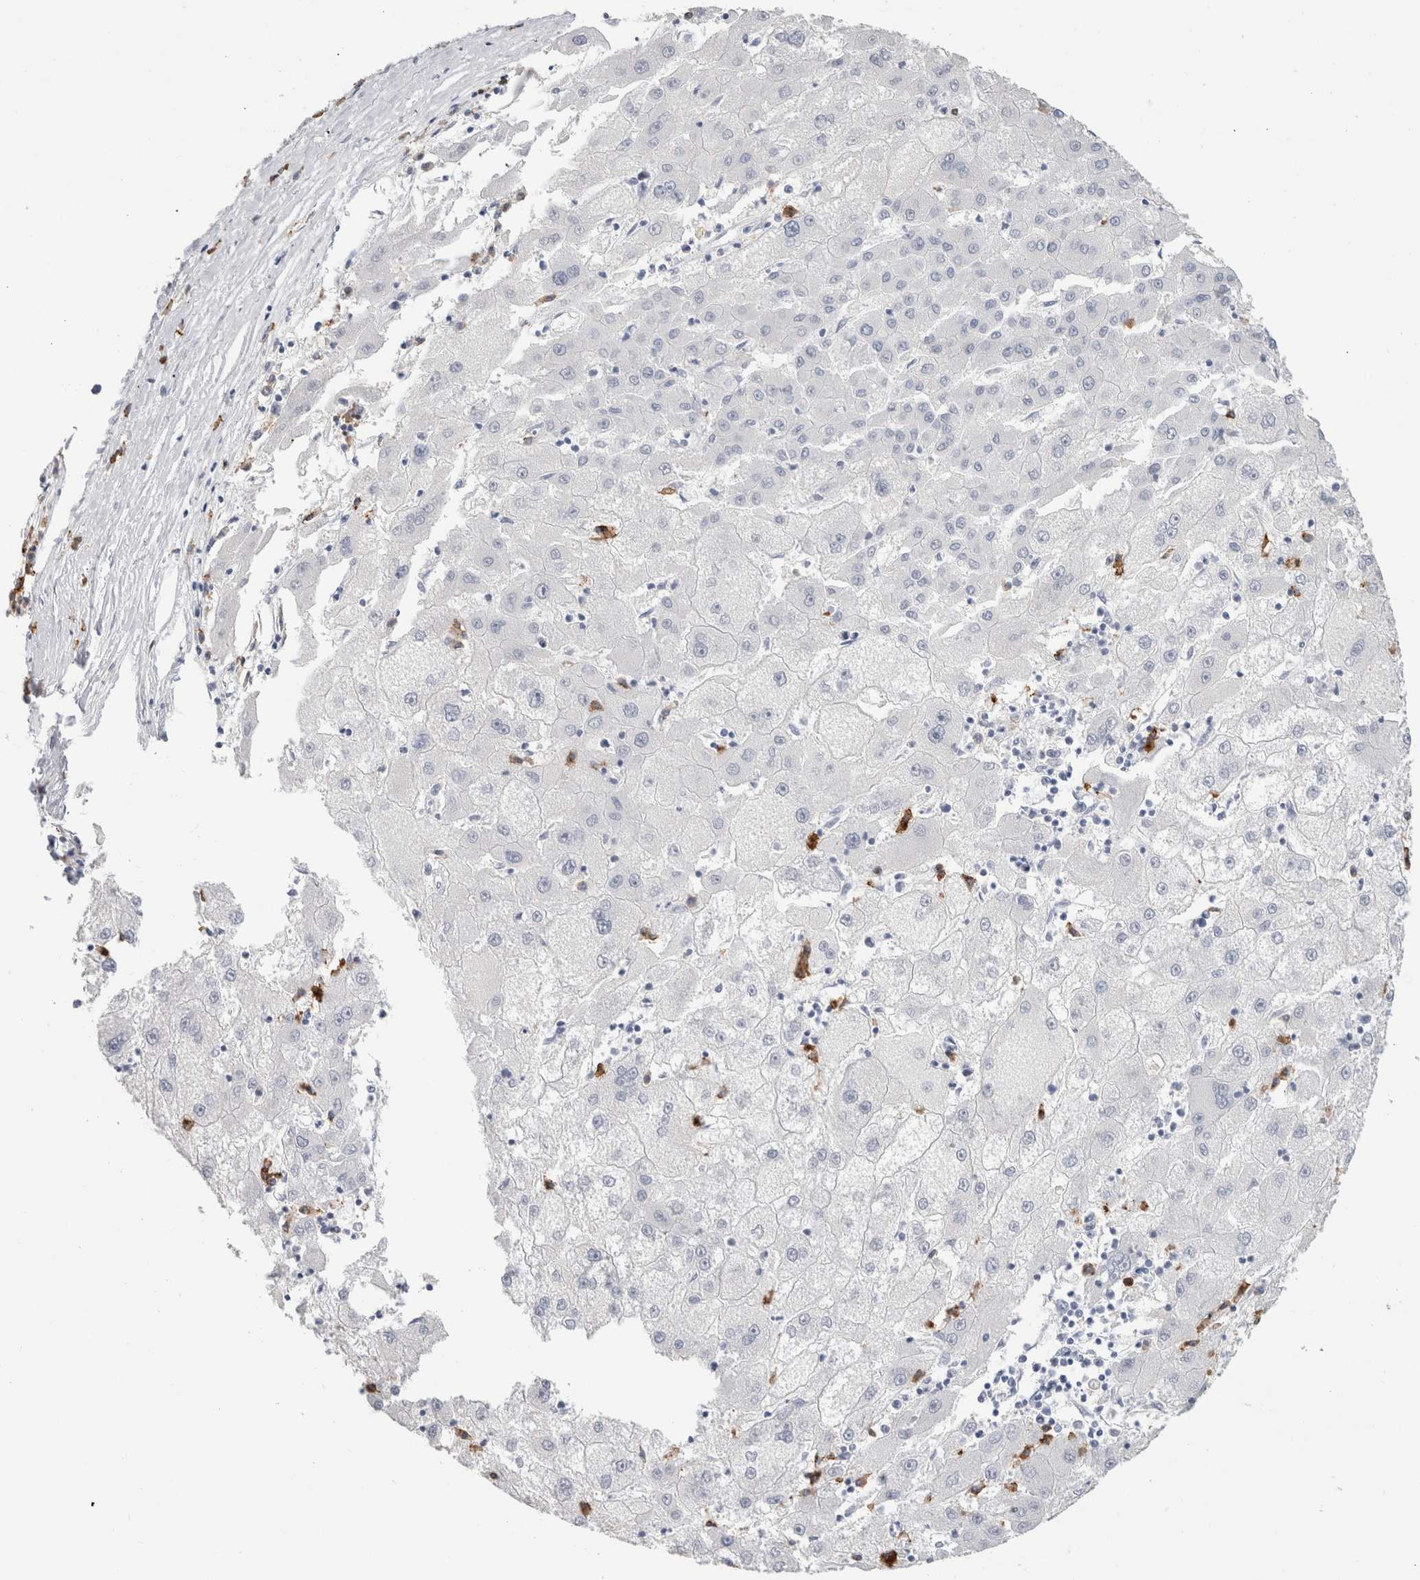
{"staining": {"intensity": "negative", "quantity": "none", "location": "none"}, "tissue": "liver cancer", "cell_type": "Tumor cells", "image_type": "cancer", "snomed": [{"axis": "morphology", "description": "Carcinoma, Hepatocellular, NOS"}, {"axis": "topography", "description": "Liver"}], "caption": "This is a photomicrograph of immunohistochemistry staining of hepatocellular carcinoma (liver), which shows no positivity in tumor cells. (Stains: DAB IHC with hematoxylin counter stain, Microscopy: brightfield microscopy at high magnification).", "gene": "CD38", "patient": {"sex": "male", "age": 72}}